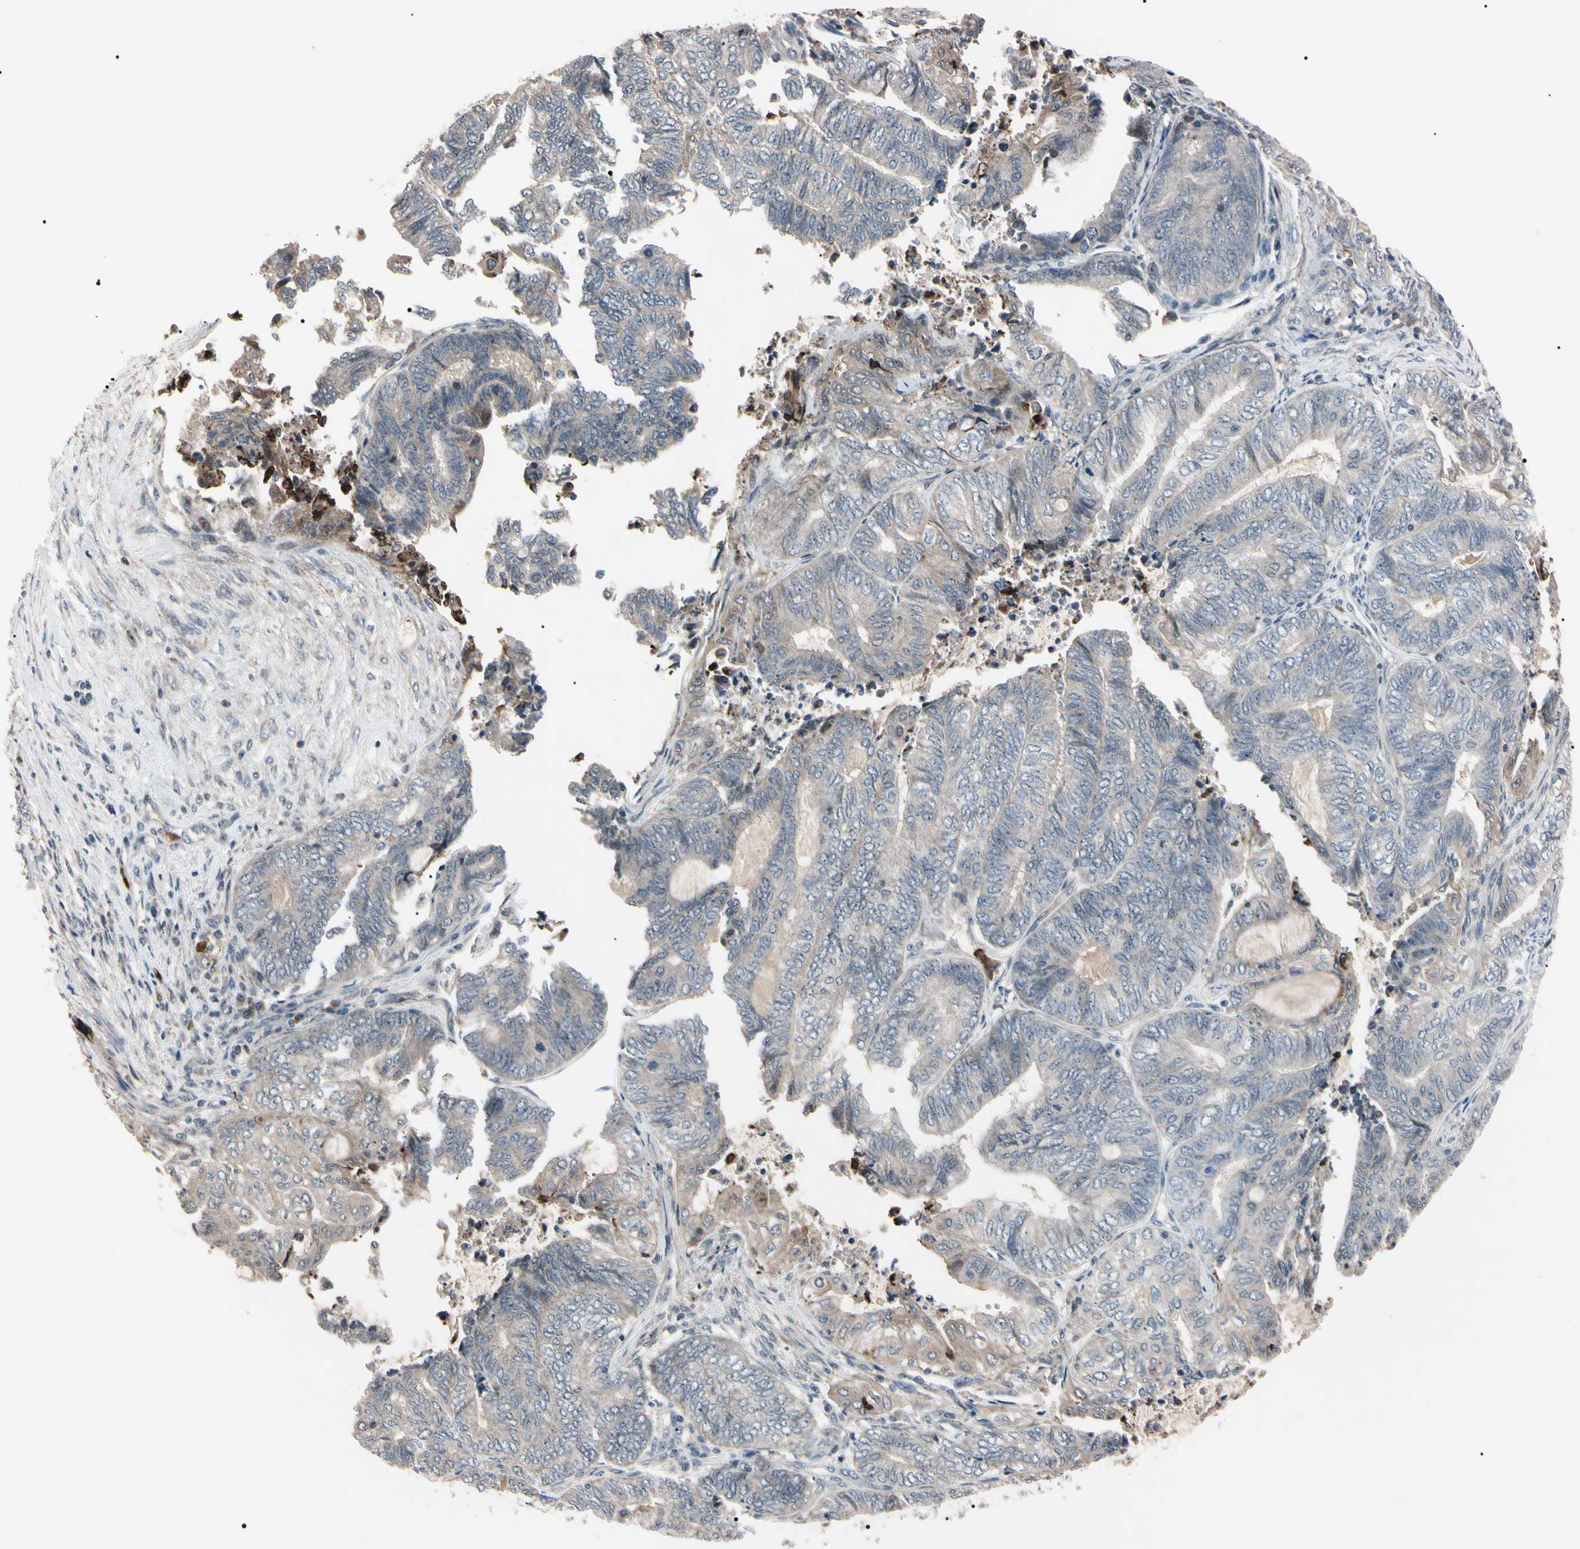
{"staining": {"intensity": "weak", "quantity": ">75%", "location": "cytoplasmic/membranous"}, "tissue": "endometrial cancer", "cell_type": "Tumor cells", "image_type": "cancer", "snomed": [{"axis": "morphology", "description": "Adenocarcinoma, NOS"}, {"axis": "topography", "description": "Uterus"}, {"axis": "topography", "description": "Endometrium"}], "caption": "Endometrial cancer stained with a brown dye exhibits weak cytoplasmic/membranous positive staining in approximately >75% of tumor cells.", "gene": "TRAF5", "patient": {"sex": "female", "age": 70}}